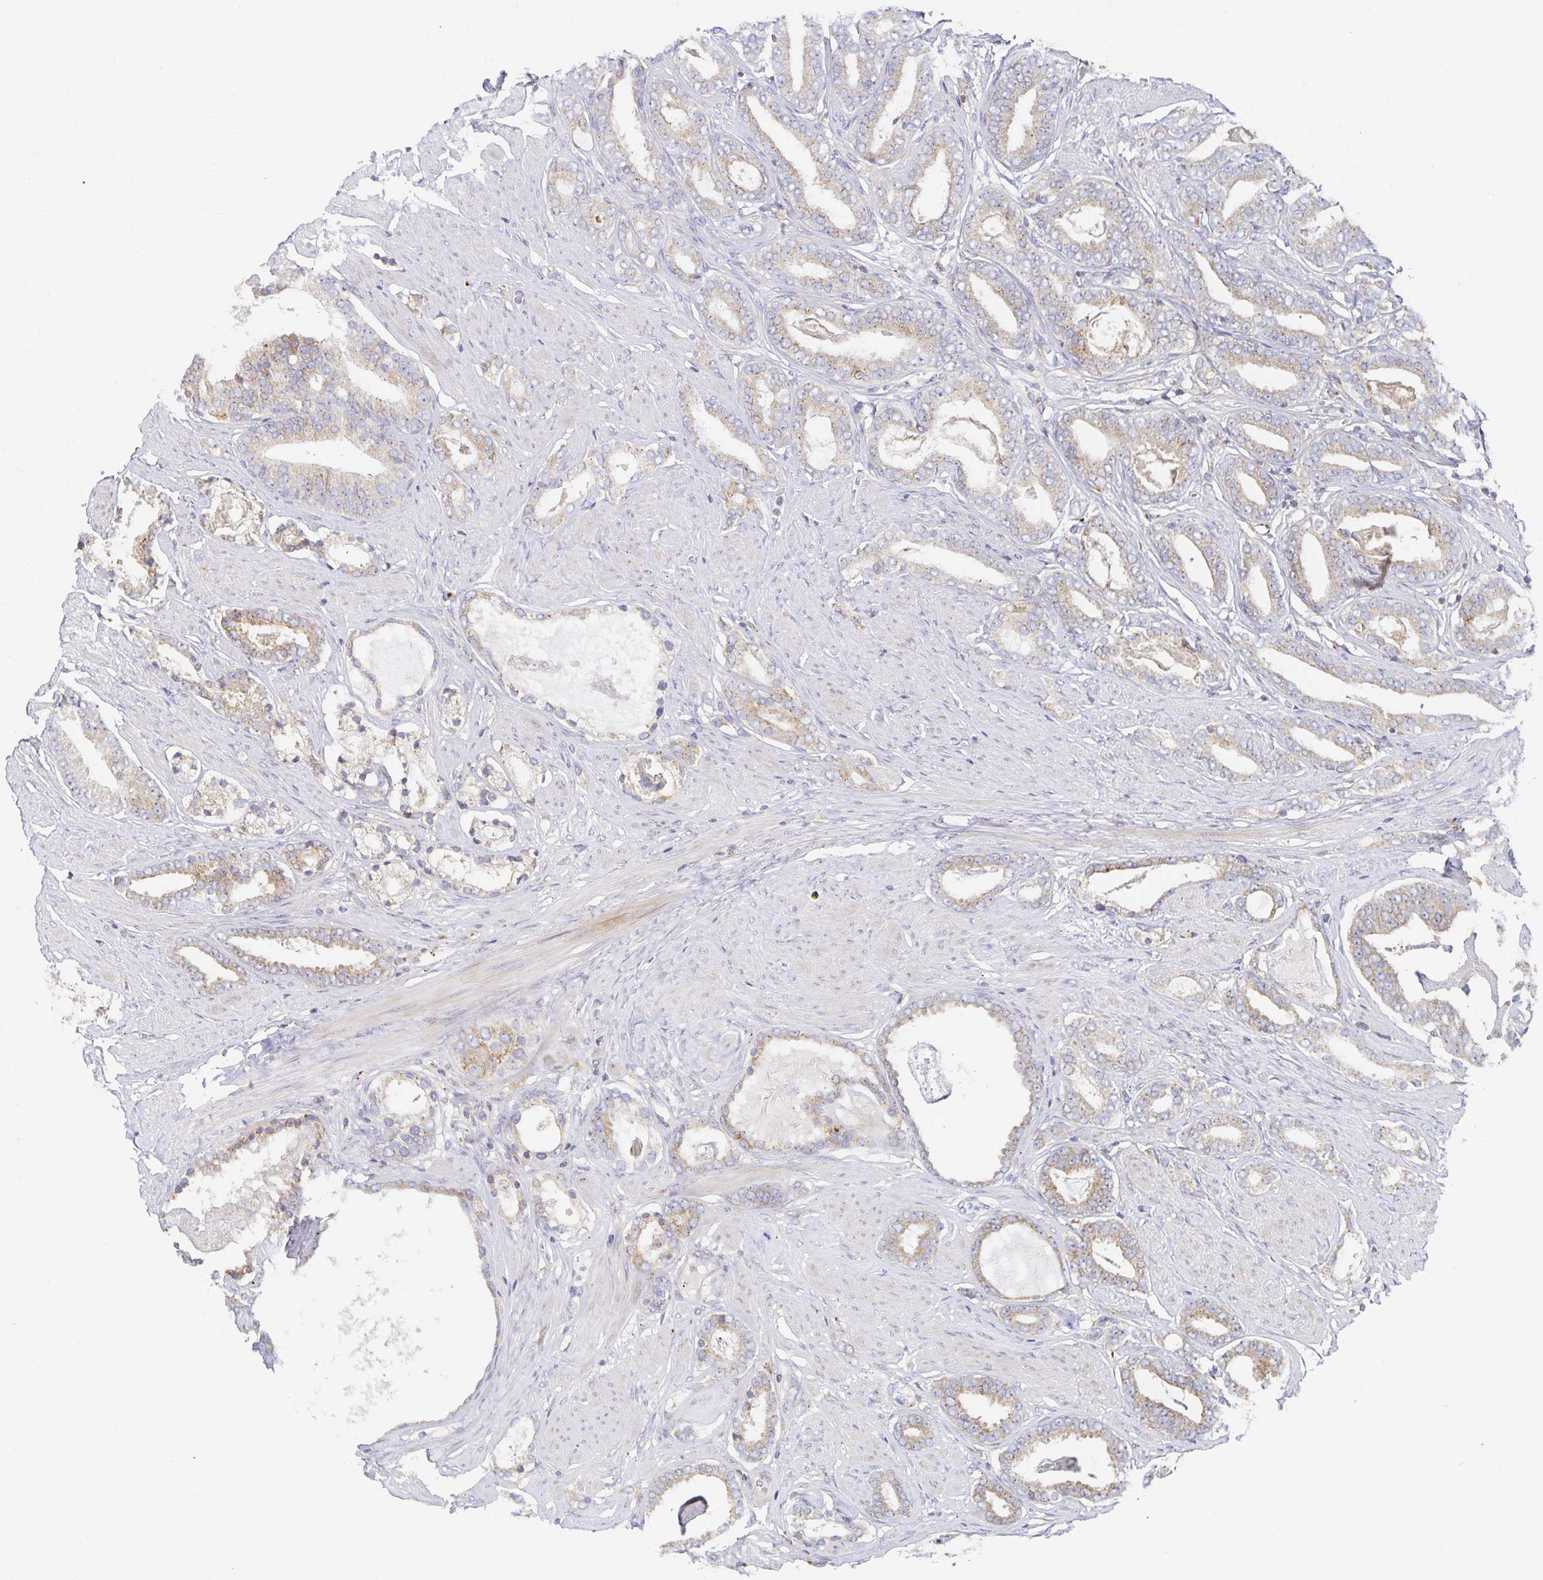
{"staining": {"intensity": "weak", "quantity": ">75%", "location": "cytoplasmic/membranous"}, "tissue": "prostate cancer", "cell_type": "Tumor cells", "image_type": "cancer", "snomed": [{"axis": "morphology", "description": "Adenocarcinoma, High grade"}, {"axis": "topography", "description": "Prostate"}], "caption": "Immunohistochemical staining of prostate cancer (adenocarcinoma (high-grade)) displays low levels of weak cytoplasmic/membranous protein expression in approximately >75% of tumor cells.", "gene": "NOMO1", "patient": {"sex": "male", "age": 63}}